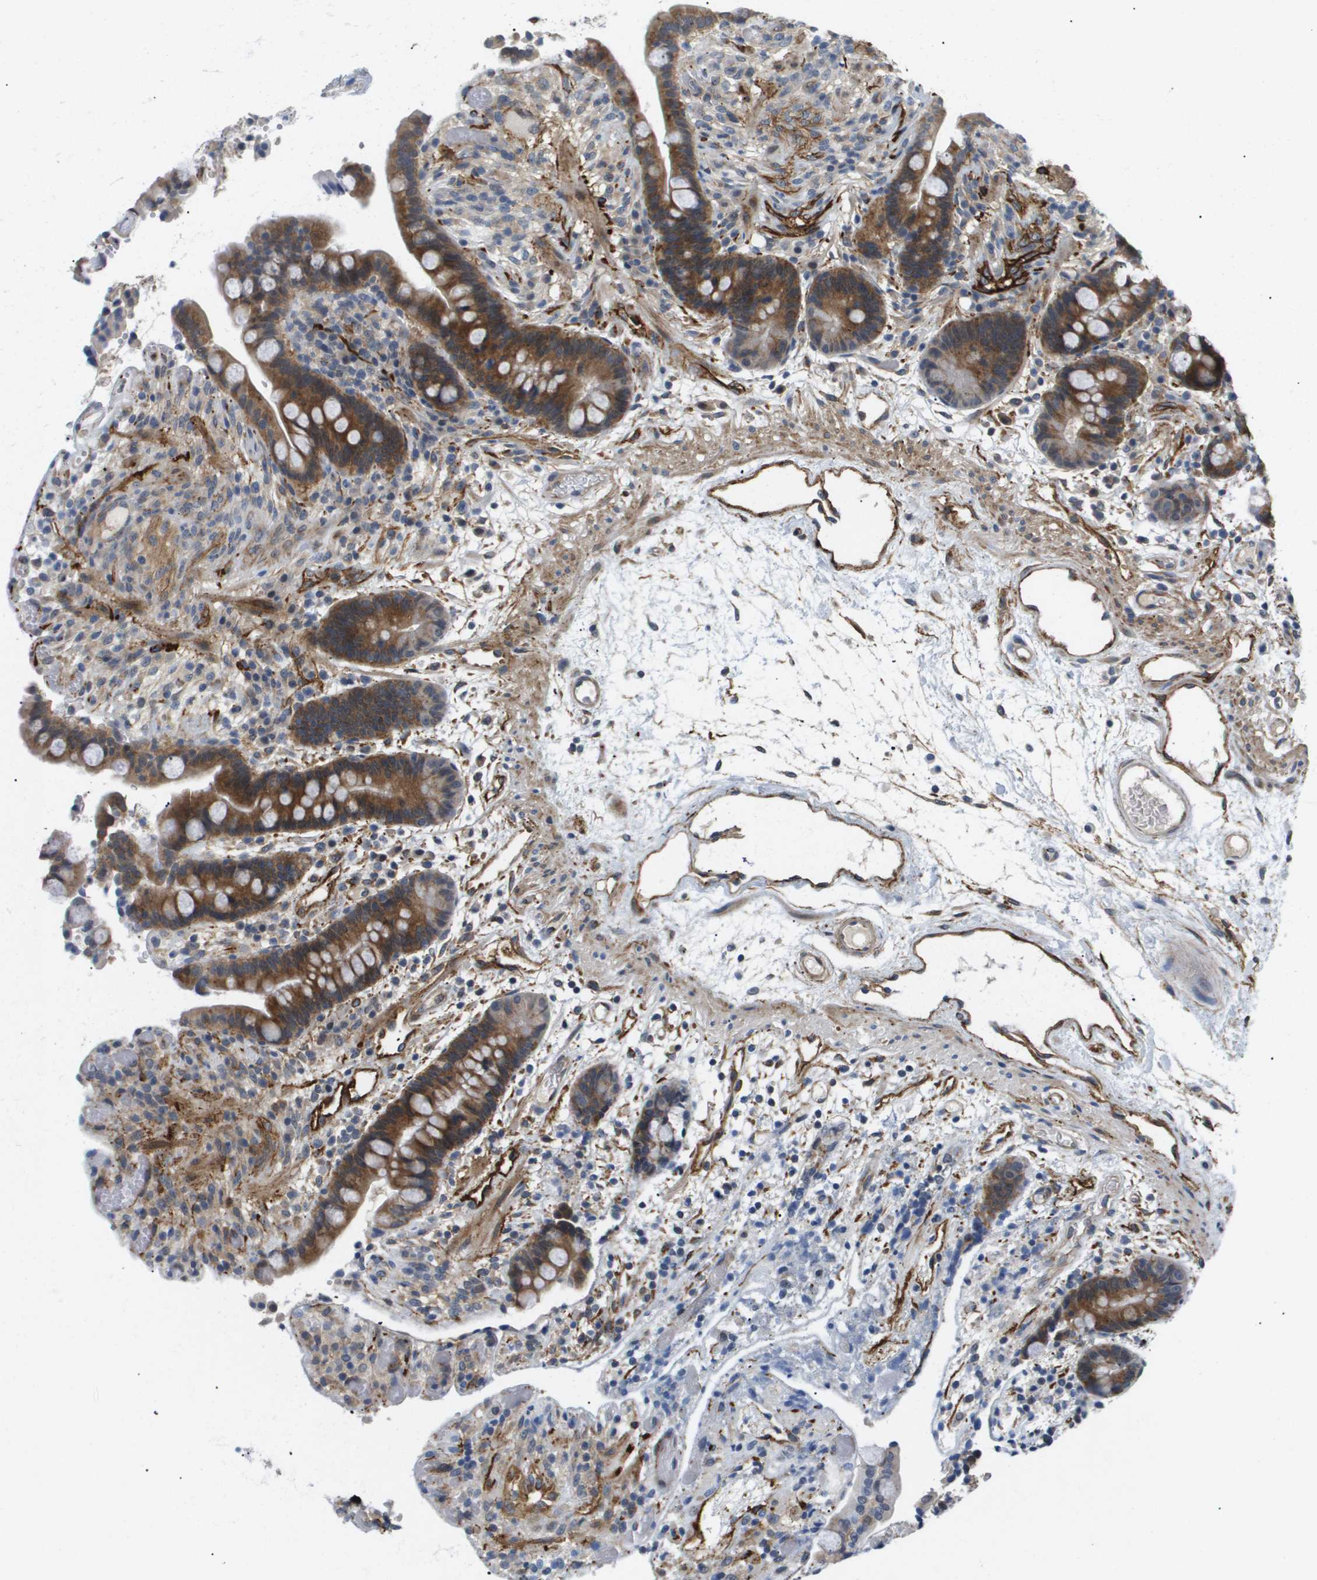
{"staining": {"intensity": "moderate", "quantity": ">75%", "location": "cytoplasmic/membranous"}, "tissue": "colon", "cell_type": "Endothelial cells", "image_type": "normal", "snomed": [{"axis": "morphology", "description": "Normal tissue, NOS"}, {"axis": "topography", "description": "Colon"}], "caption": "The image shows immunohistochemical staining of normal colon. There is moderate cytoplasmic/membranous expression is seen in about >75% of endothelial cells. (Stains: DAB (3,3'-diaminobenzidine) in brown, nuclei in blue, Microscopy: brightfield microscopy at high magnification).", "gene": "OTUD5", "patient": {"sex": "male", "age": 73}}